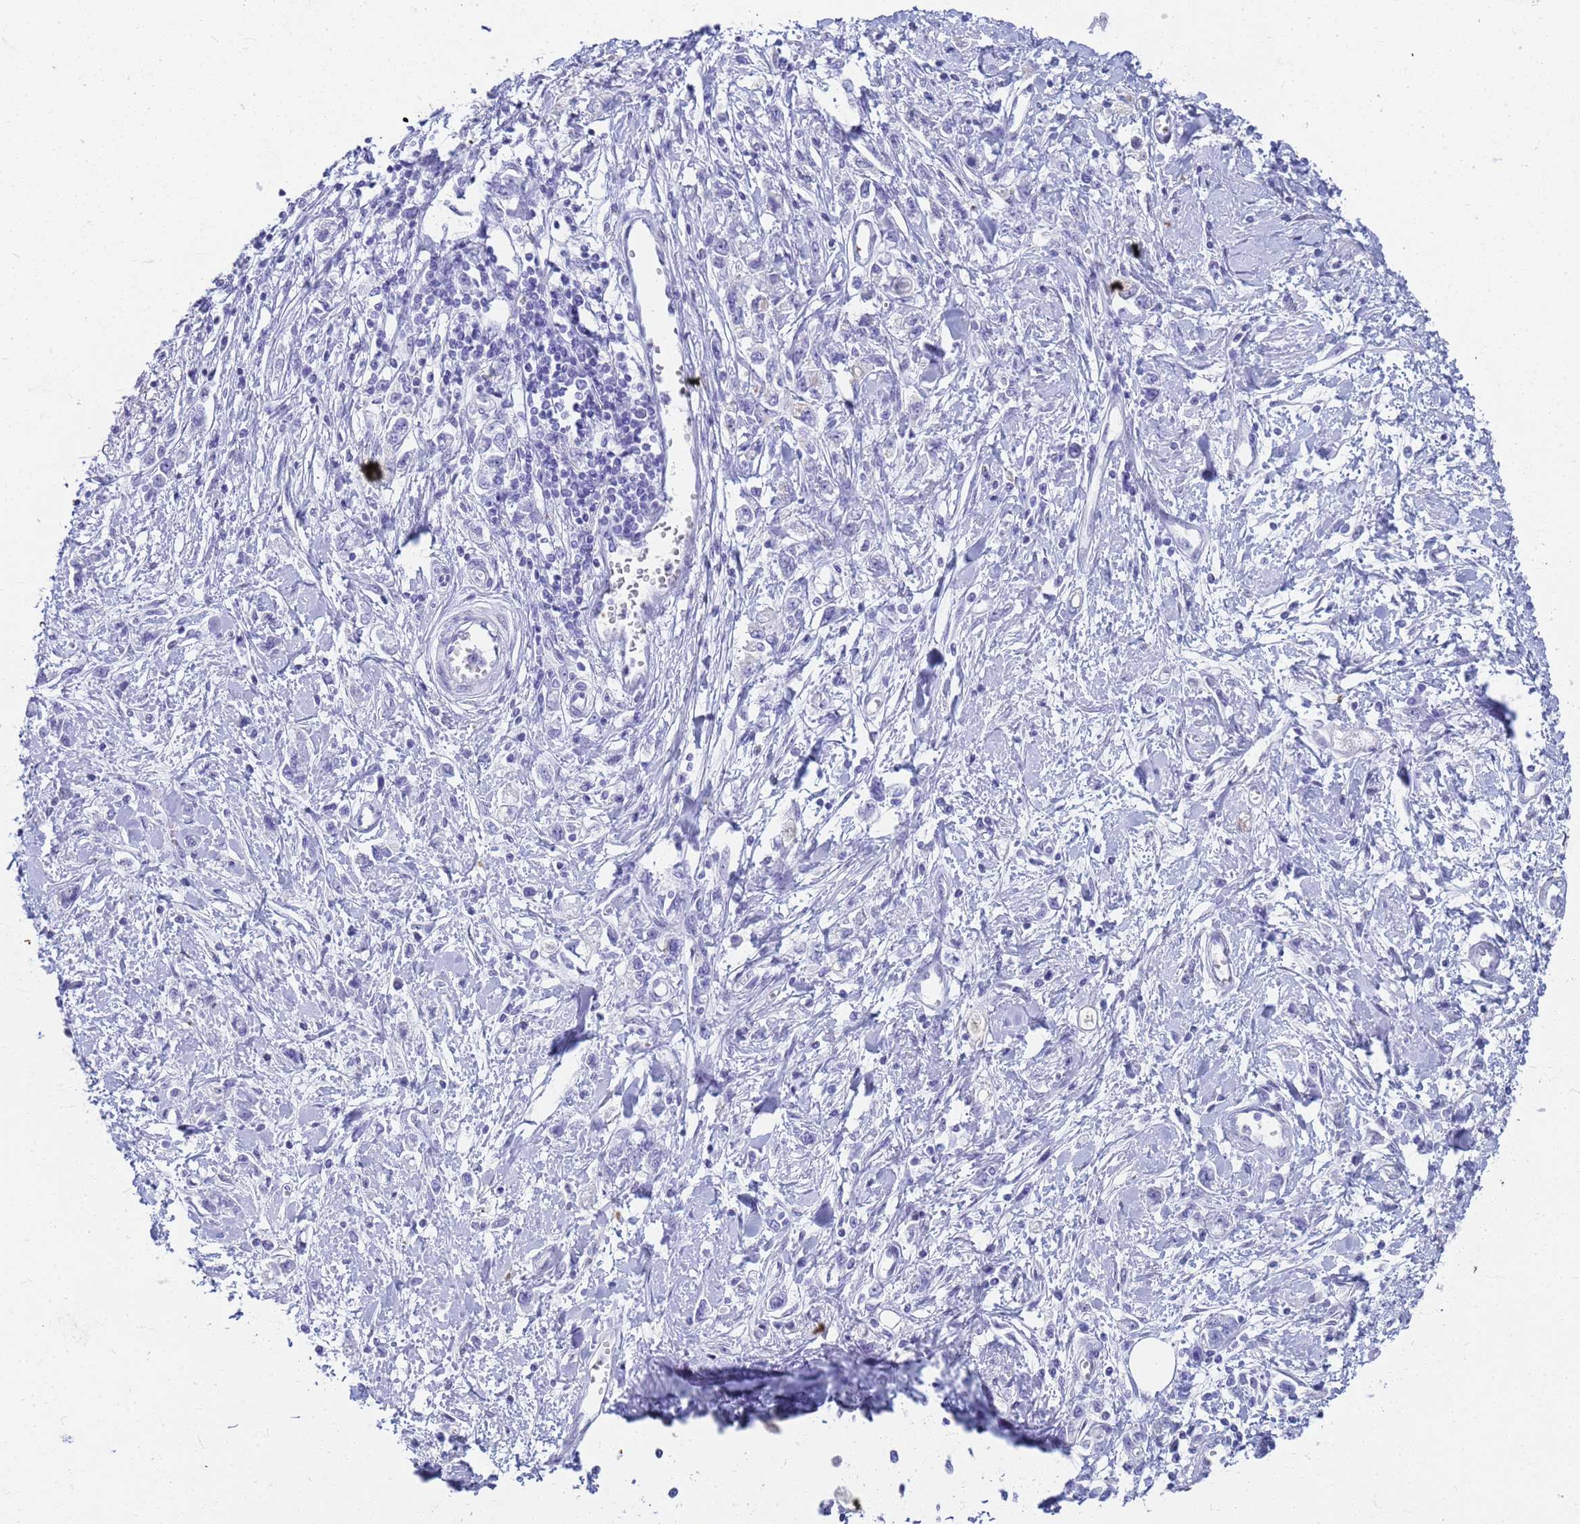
{"staining": {"intensity": "negative", "quantity": "none", "location": "none"}, "tissue": "stomach cancer", "cell_type": "Tumor cells", "image_type": "cancer", "snomed": [{"axis": "morphology", "description": "Adenocarcinoma, NOS"}, {"axis": "topography", "description": "Stomach"}], "caption": "Immunohistochemical staining of stomach adenocarcinoma shows no significant positivity in tumor cells.", "gene": "SLC7A9", "patient": {"sex": "female", "age": 76}}